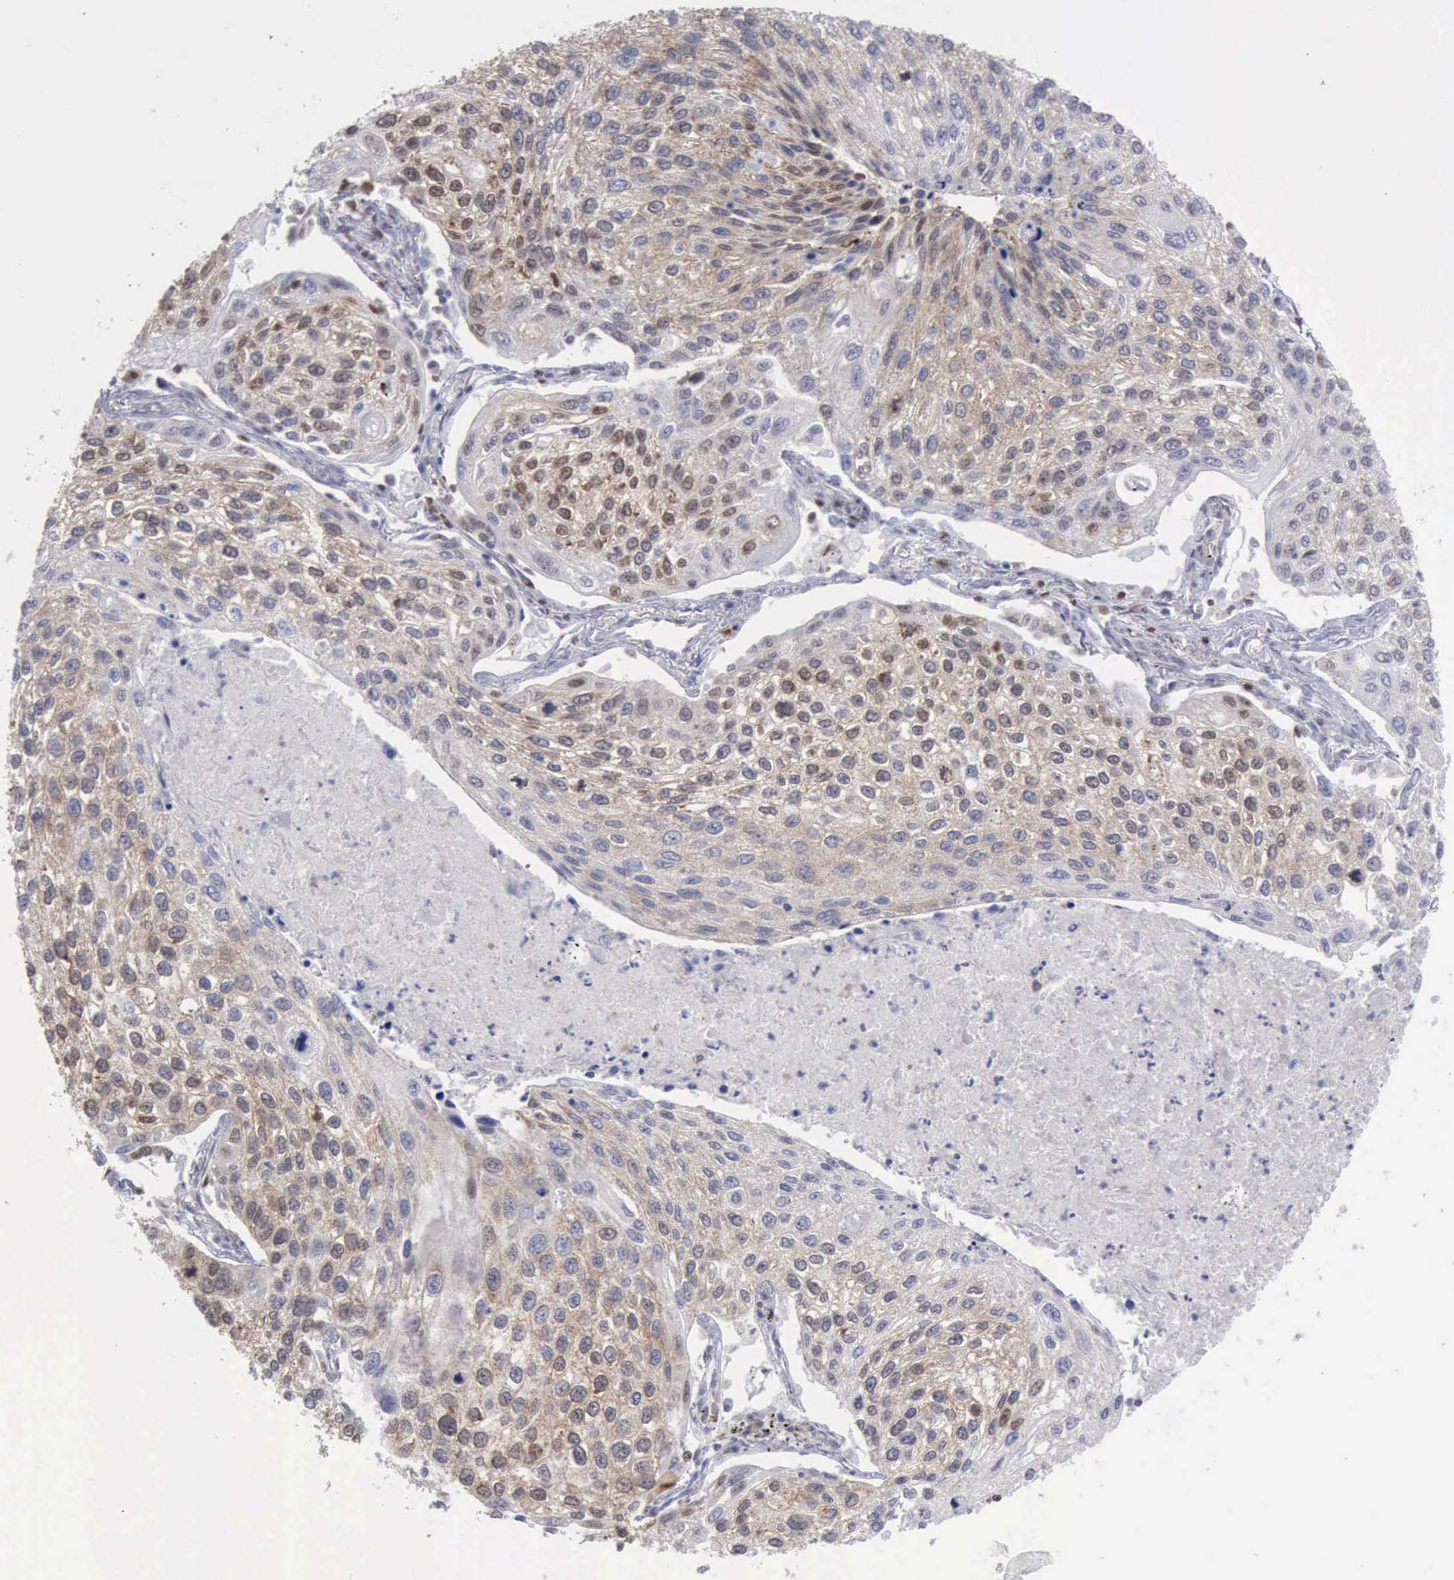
{"staining": {"intensity": "weak", "quantity": "25%-75%", "location": "cytoplasmic/membranous"}, "tissue": "lung cancer", "cell_type": "Tumor cells", "image_type": "cancer", "snomed": [{"axis": "morphology", "description": "Squamous cell carcinoma, NOS"}, {"axis": "topography", "description": "Lung"}], "caption": "Brown immunohistochemical staining in human lung cancer demonstrates weak cytoplasmic/membranous expression in about 25%-75% of tumor cells.", "gene": "PDCD4", "patient": {"sex": "male", "age": 75}}